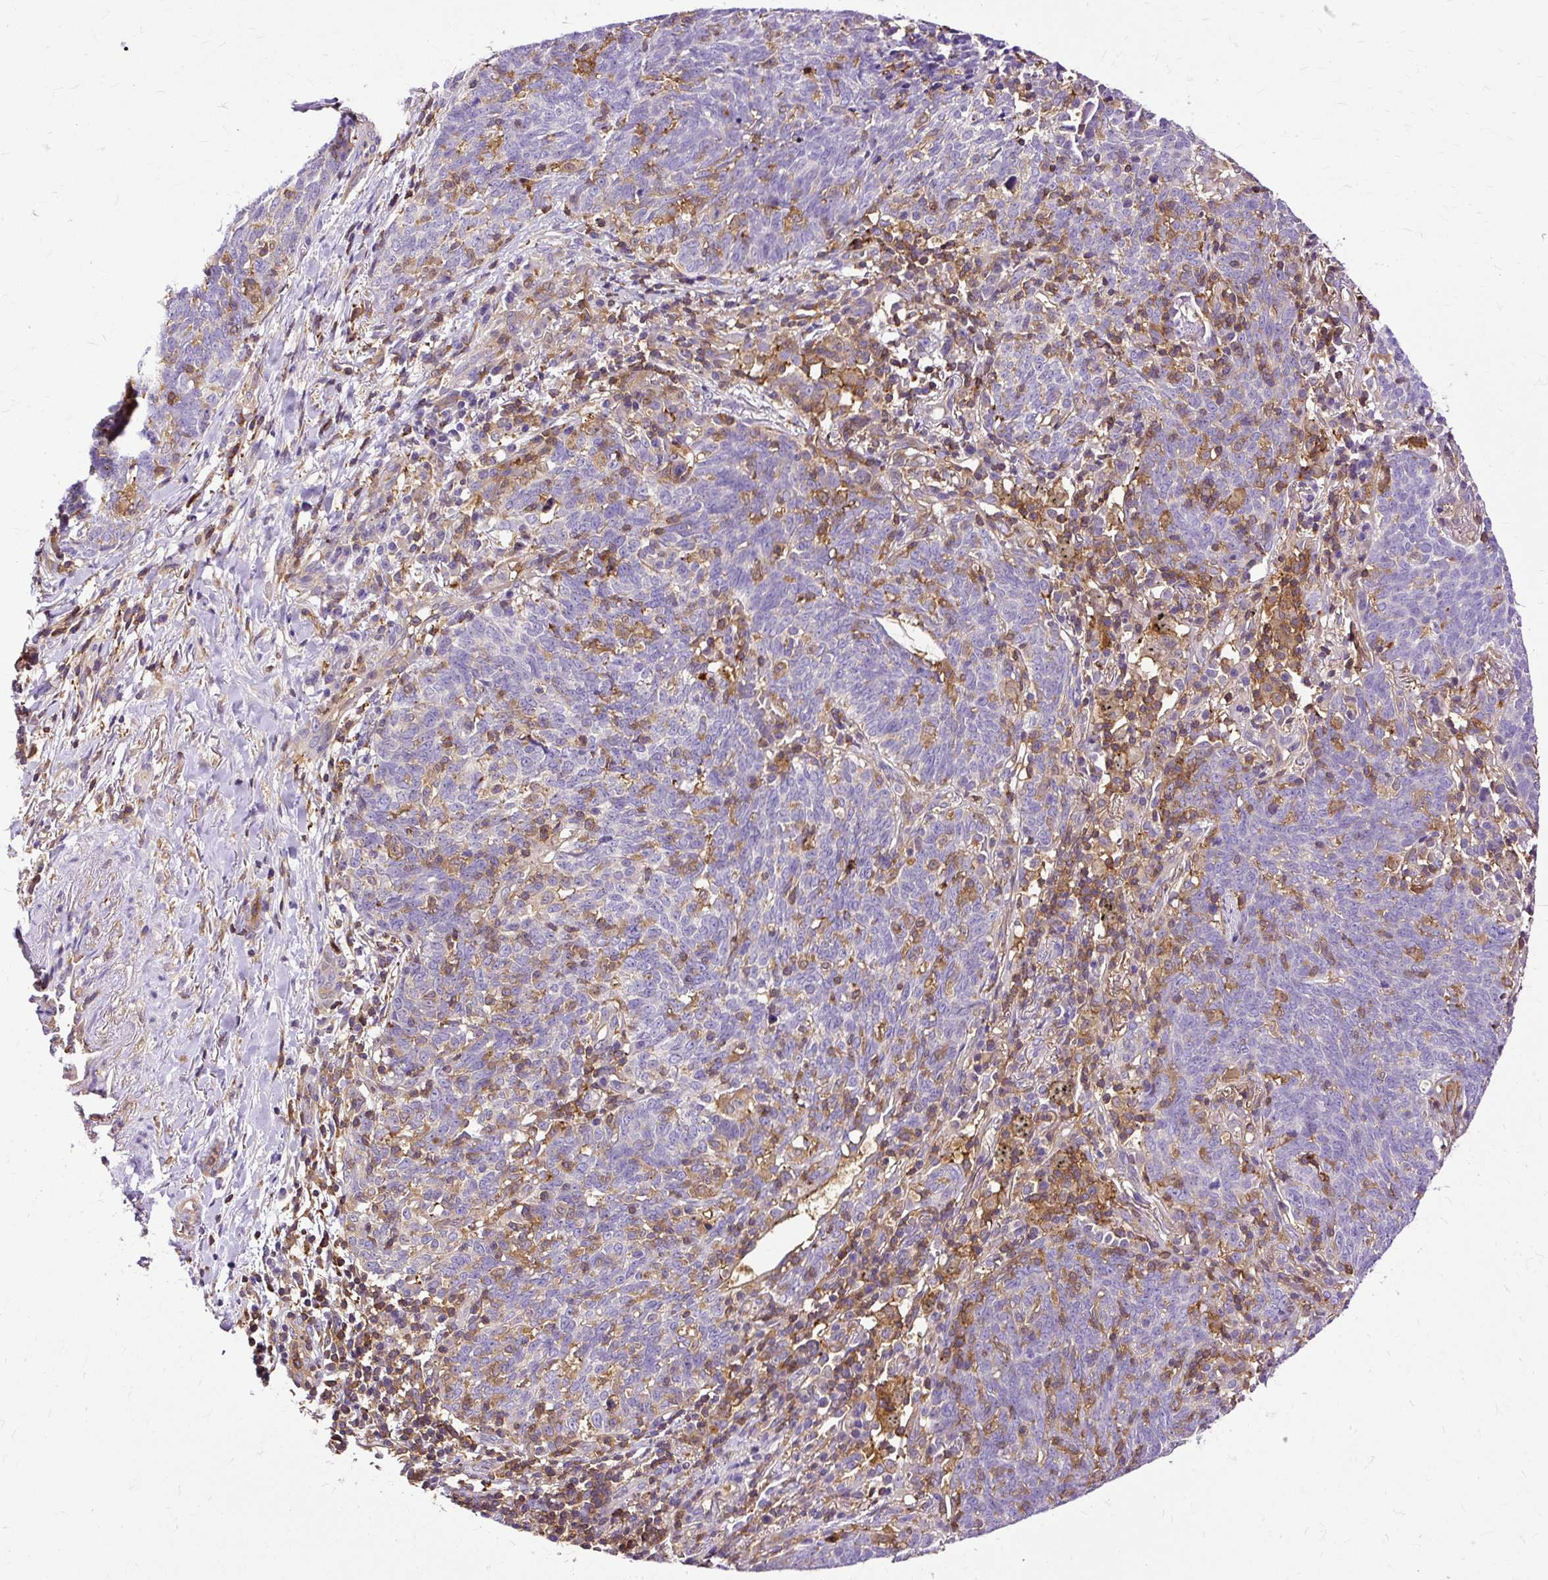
{"staining": {"intensity": "negative", "quantity": "none", "location": "none"}, "tissue": "lung cancer", "cell_type": "Tumor cells", "image_type": "cancer", "snomed": [{"axis": "morphology", "description": "Squamous cell carcinoma, NOS"}, {"axis": "topography", "description": "Lung"}], "caption": "This is an immunohistochemistry (IHC) micrograph of human squamous cell carcinoma (lung). There is no positivity in tumor cells.", "gene": "TWF2", "patient": {"sex": "female", "age": 72}}